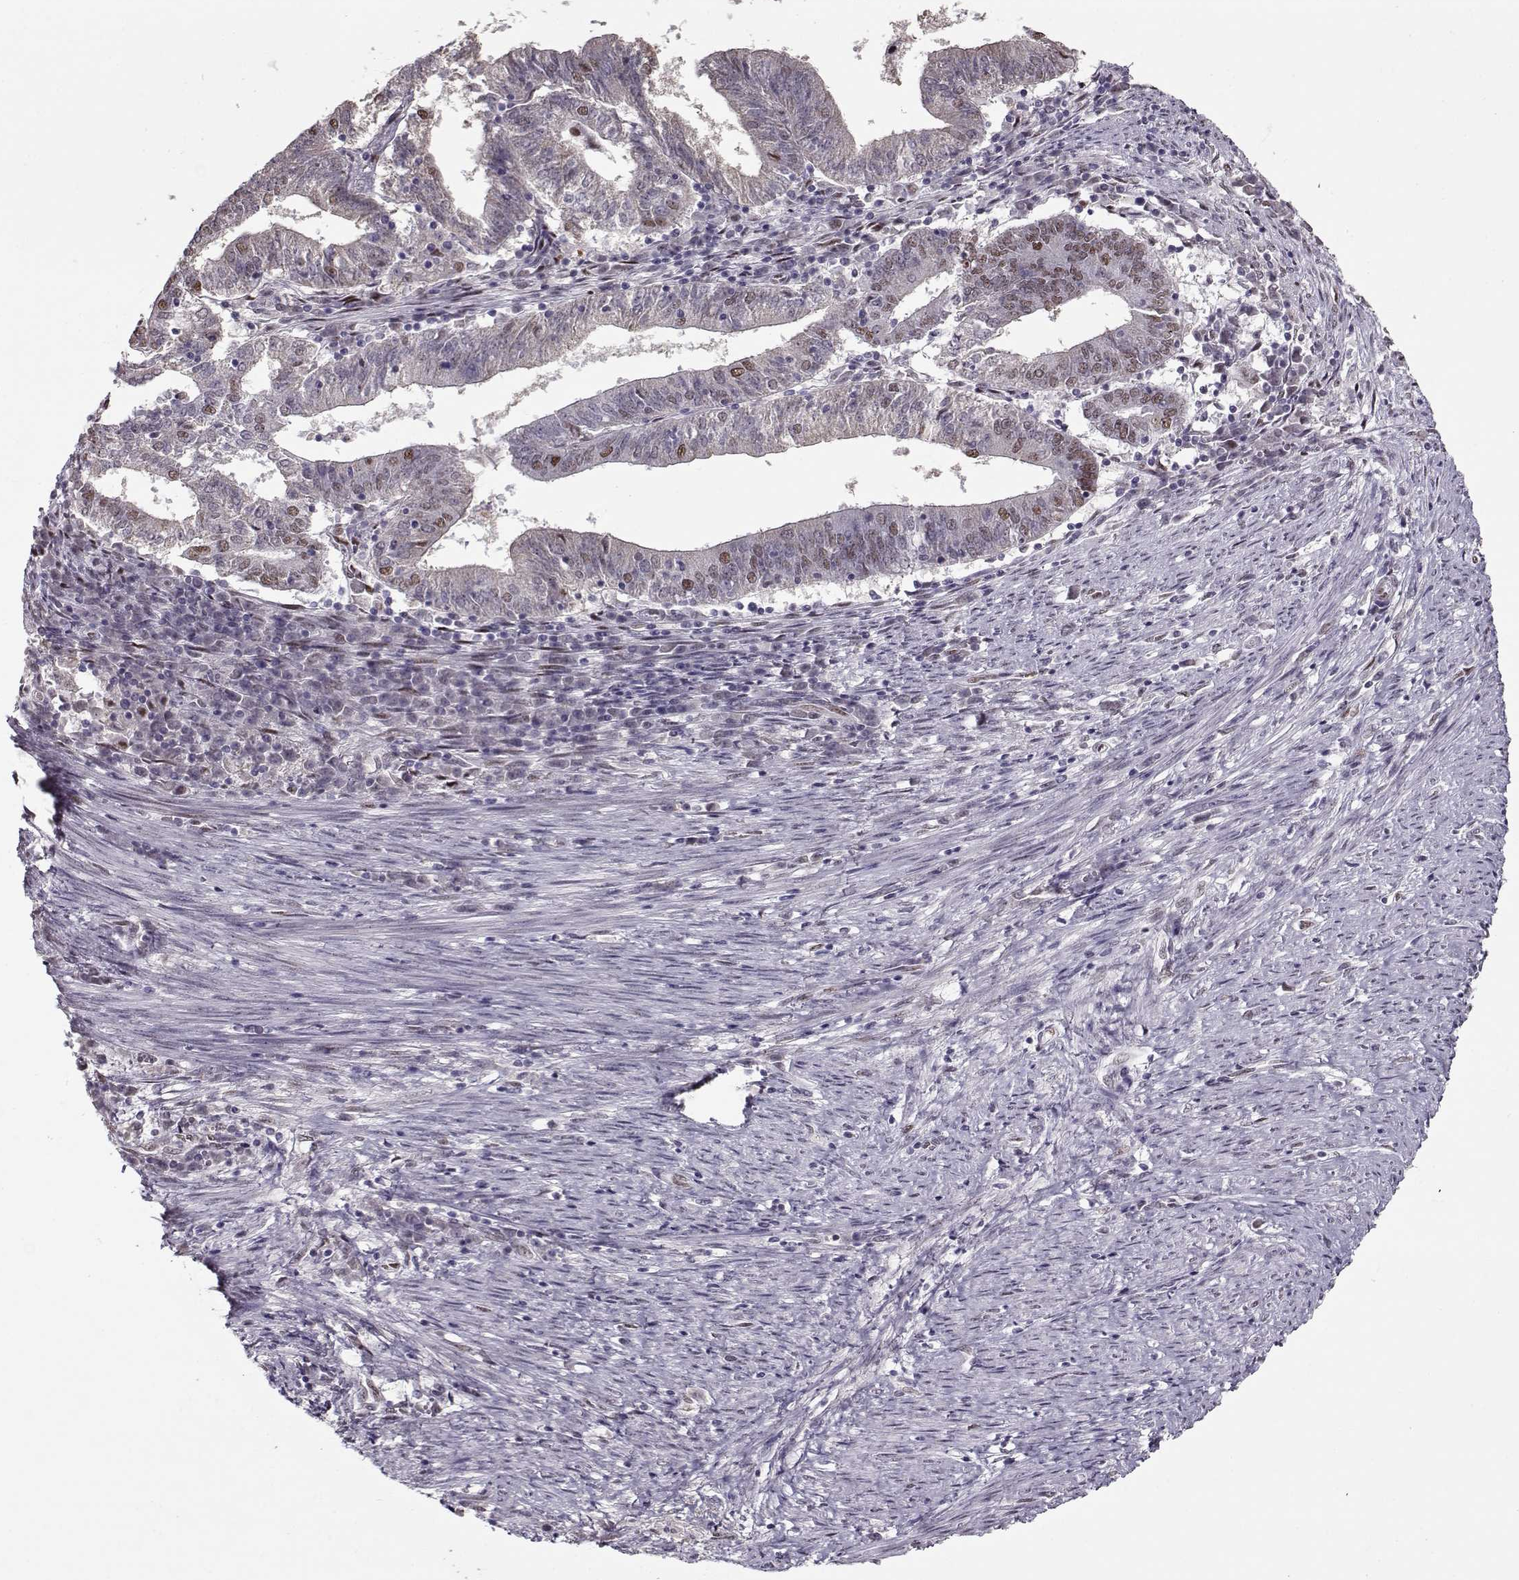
{"staining": {"intensity": "moderate", "quantity": "<25%", "location": "nuclear"}, "tissue": "endometrial cancer", "cell_type": "Tumor cells", "image_type": "cancer", "snomed": [{"axis": "morphology", "description": "Adenocarcinoma, NOS"}, {"axis": "topography", "description": "Endometrium"}], "caption": "Immunohistochemical staining of human endometrial cancer (adenocarcinoma) exhibits moderate nuclear protein staining in about <25% of tumor cells.", "gene": "PRMT8", "patient": {"sex": "female", "age": 82}}